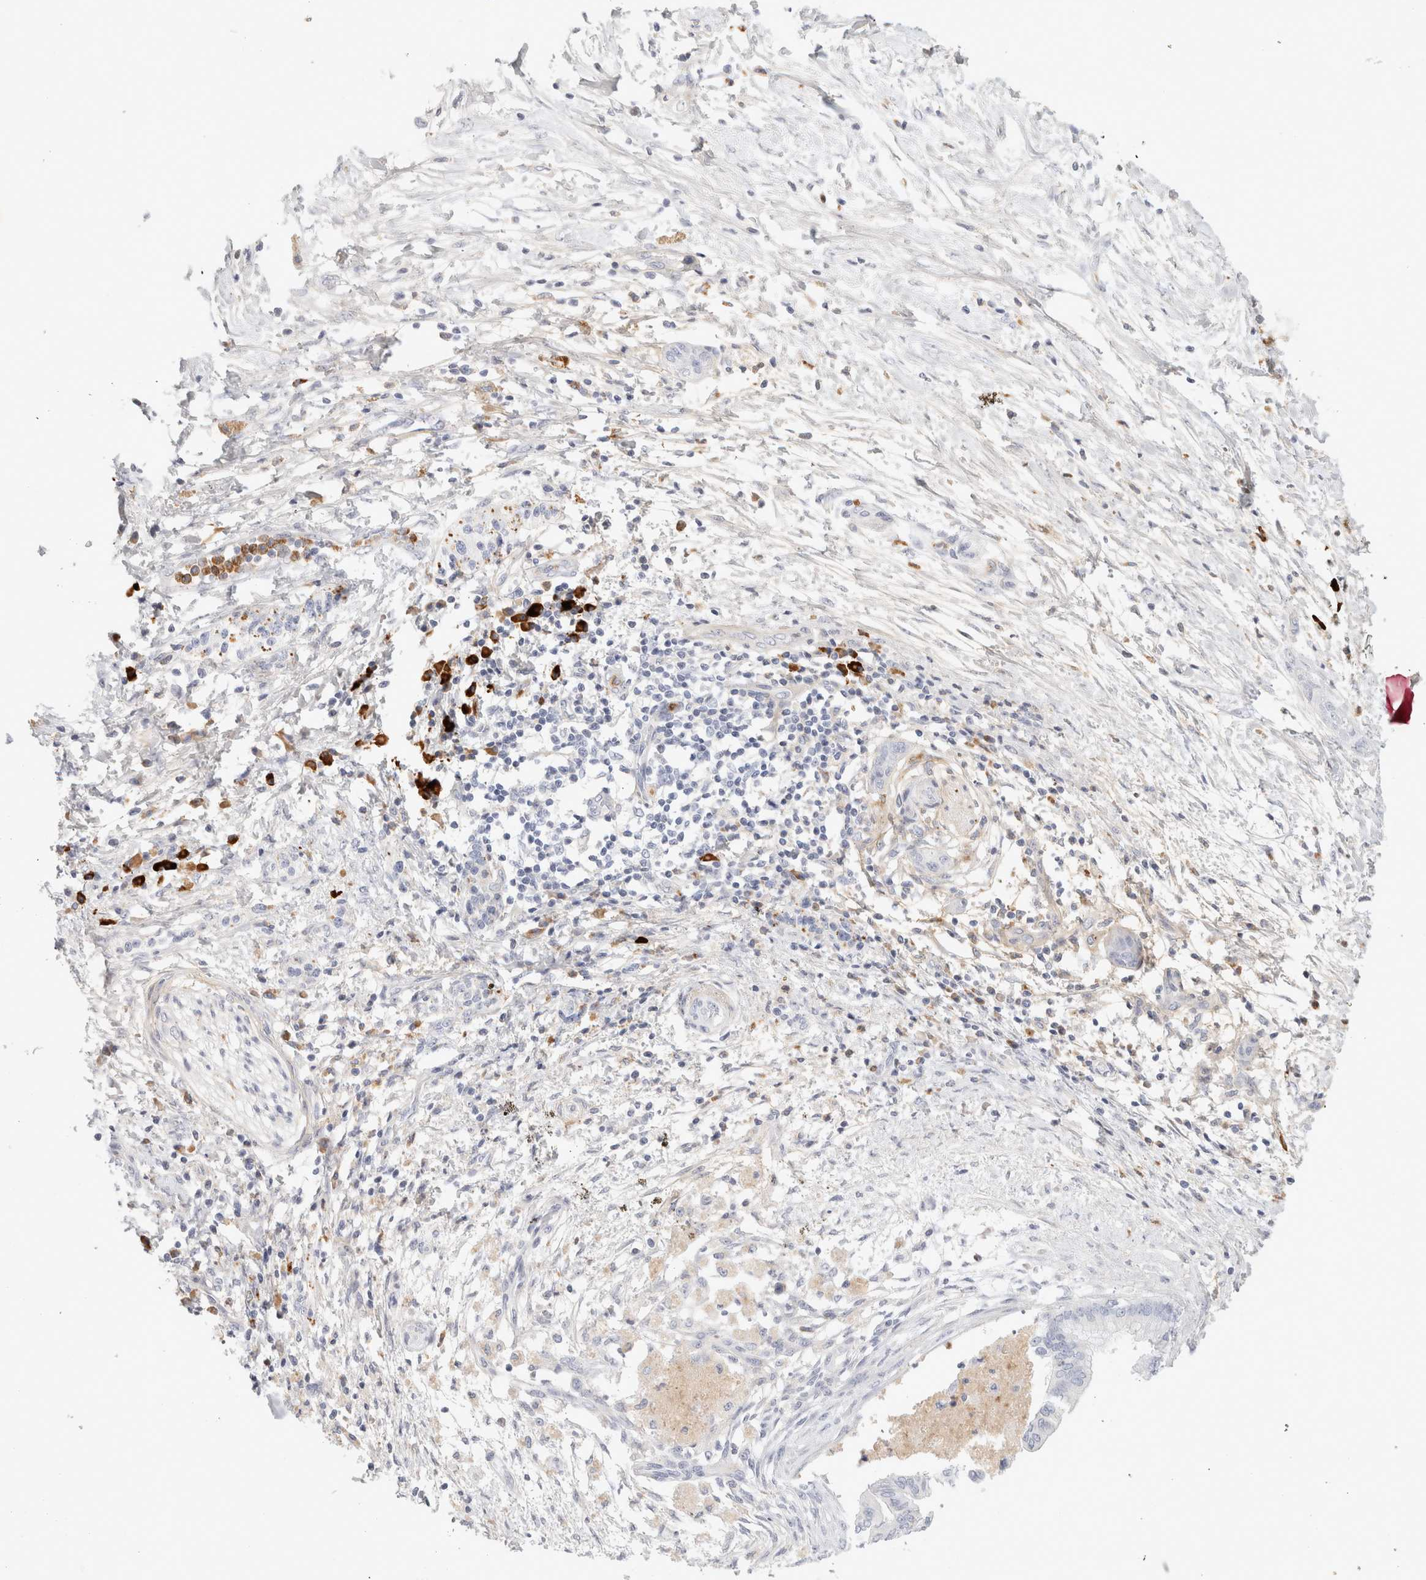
{"staining": {"intensity": "negative", "quantity": "none", "location": "none"}, "tissue": "pancreatic cancer", "cell_type": "Tumor cells", "image_type": "cancer", "snomed": [{"axis": "morphology", "description": "Adenocarcinoma, NOS"}, {"axis": "topography", "description": "Pancreas"}], "caption": "A photomicrograph of pancreatic adenocarcinoma stained for a protein reveals no brown staining in tumor cells.", "gene": "FGL2", "patient": {"sex": "female", "age": 78}}